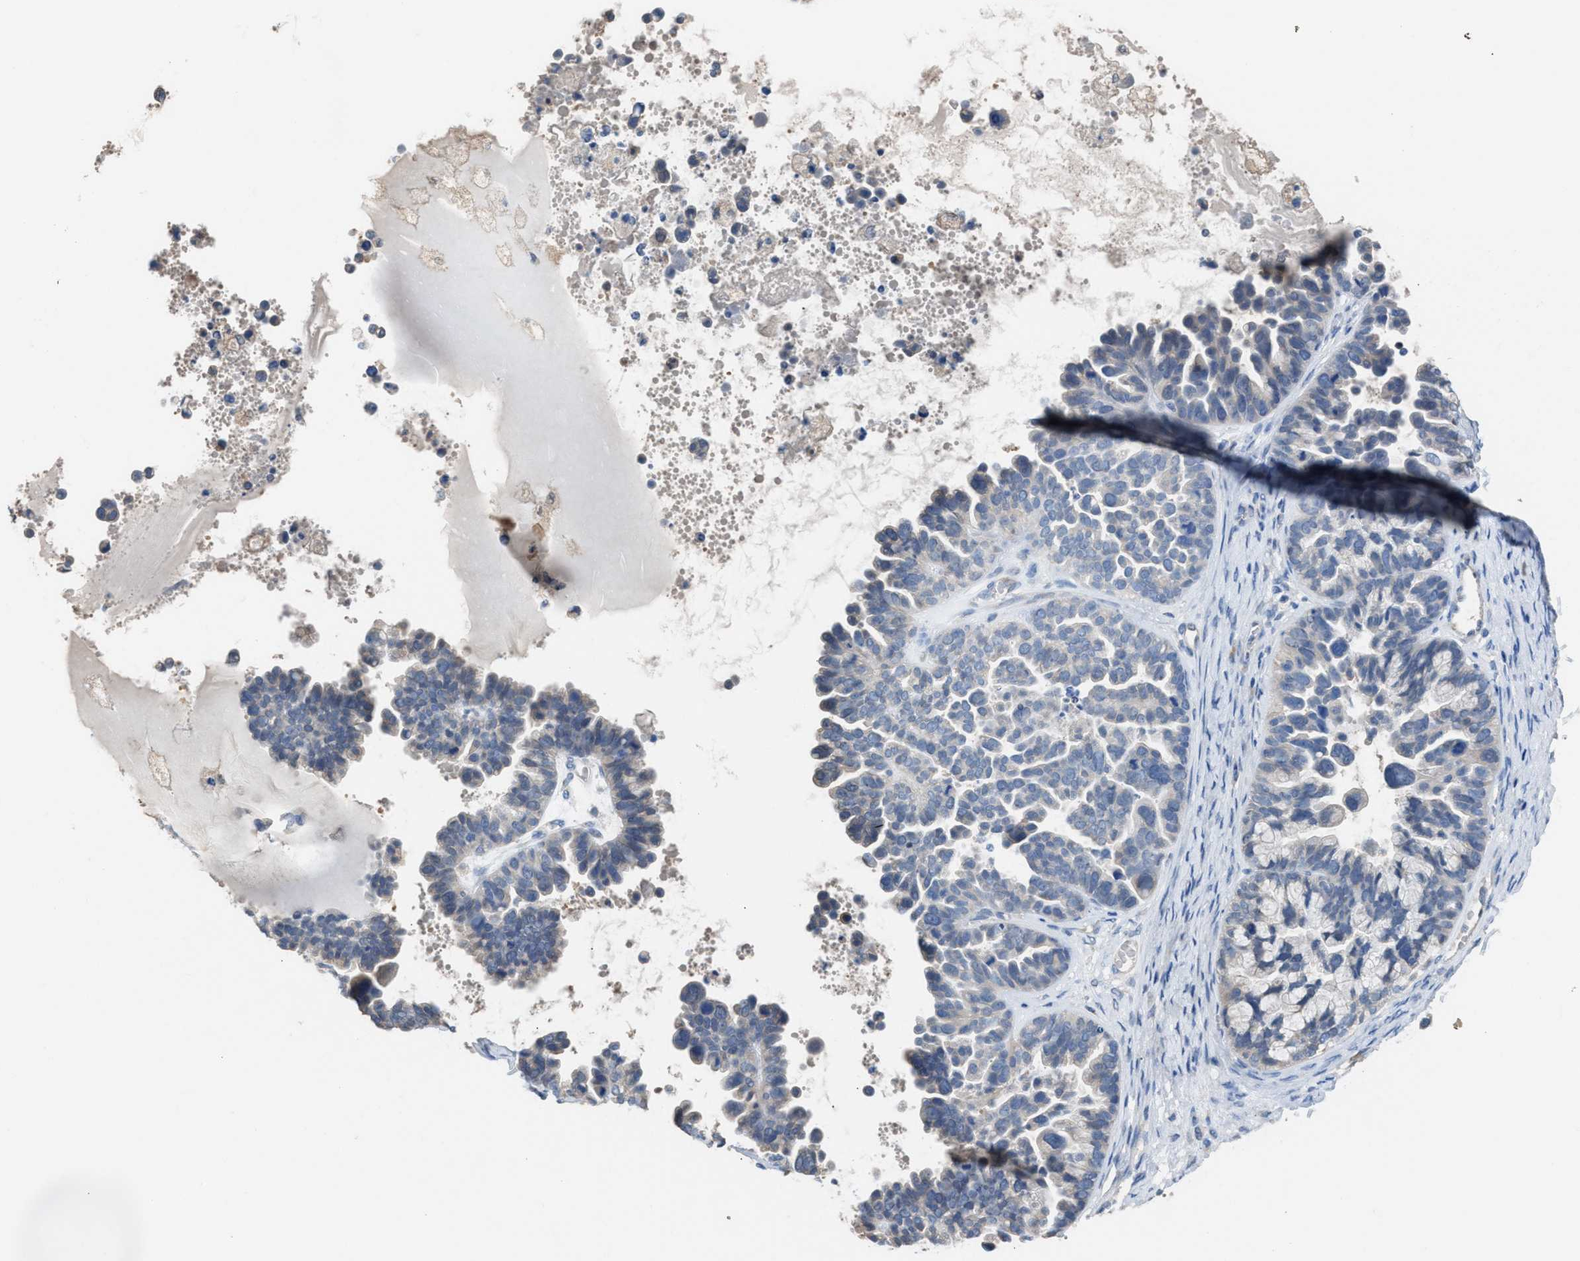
{"staining": {"intensity": "negative", "quantity": "none", "location": "none"}, "tissue": "ovarian cancer", "cell_type": "Tumor cells", "image_type": "cancer", "snomed": [{"axis": "morphology", "description": "Cystadenocarcinoma, serous, NOS"}, {"axis": "topography", "description": "Ovary"}], "caption": "High power microscopy photomicrograph of an immunohistochemistry image of ovarian cancer (serous cystadenocarcinoma), revealing no significant staining in tumor cells.", "gene": "NQO2", "patient": {"sex": "female", "age": 56}}